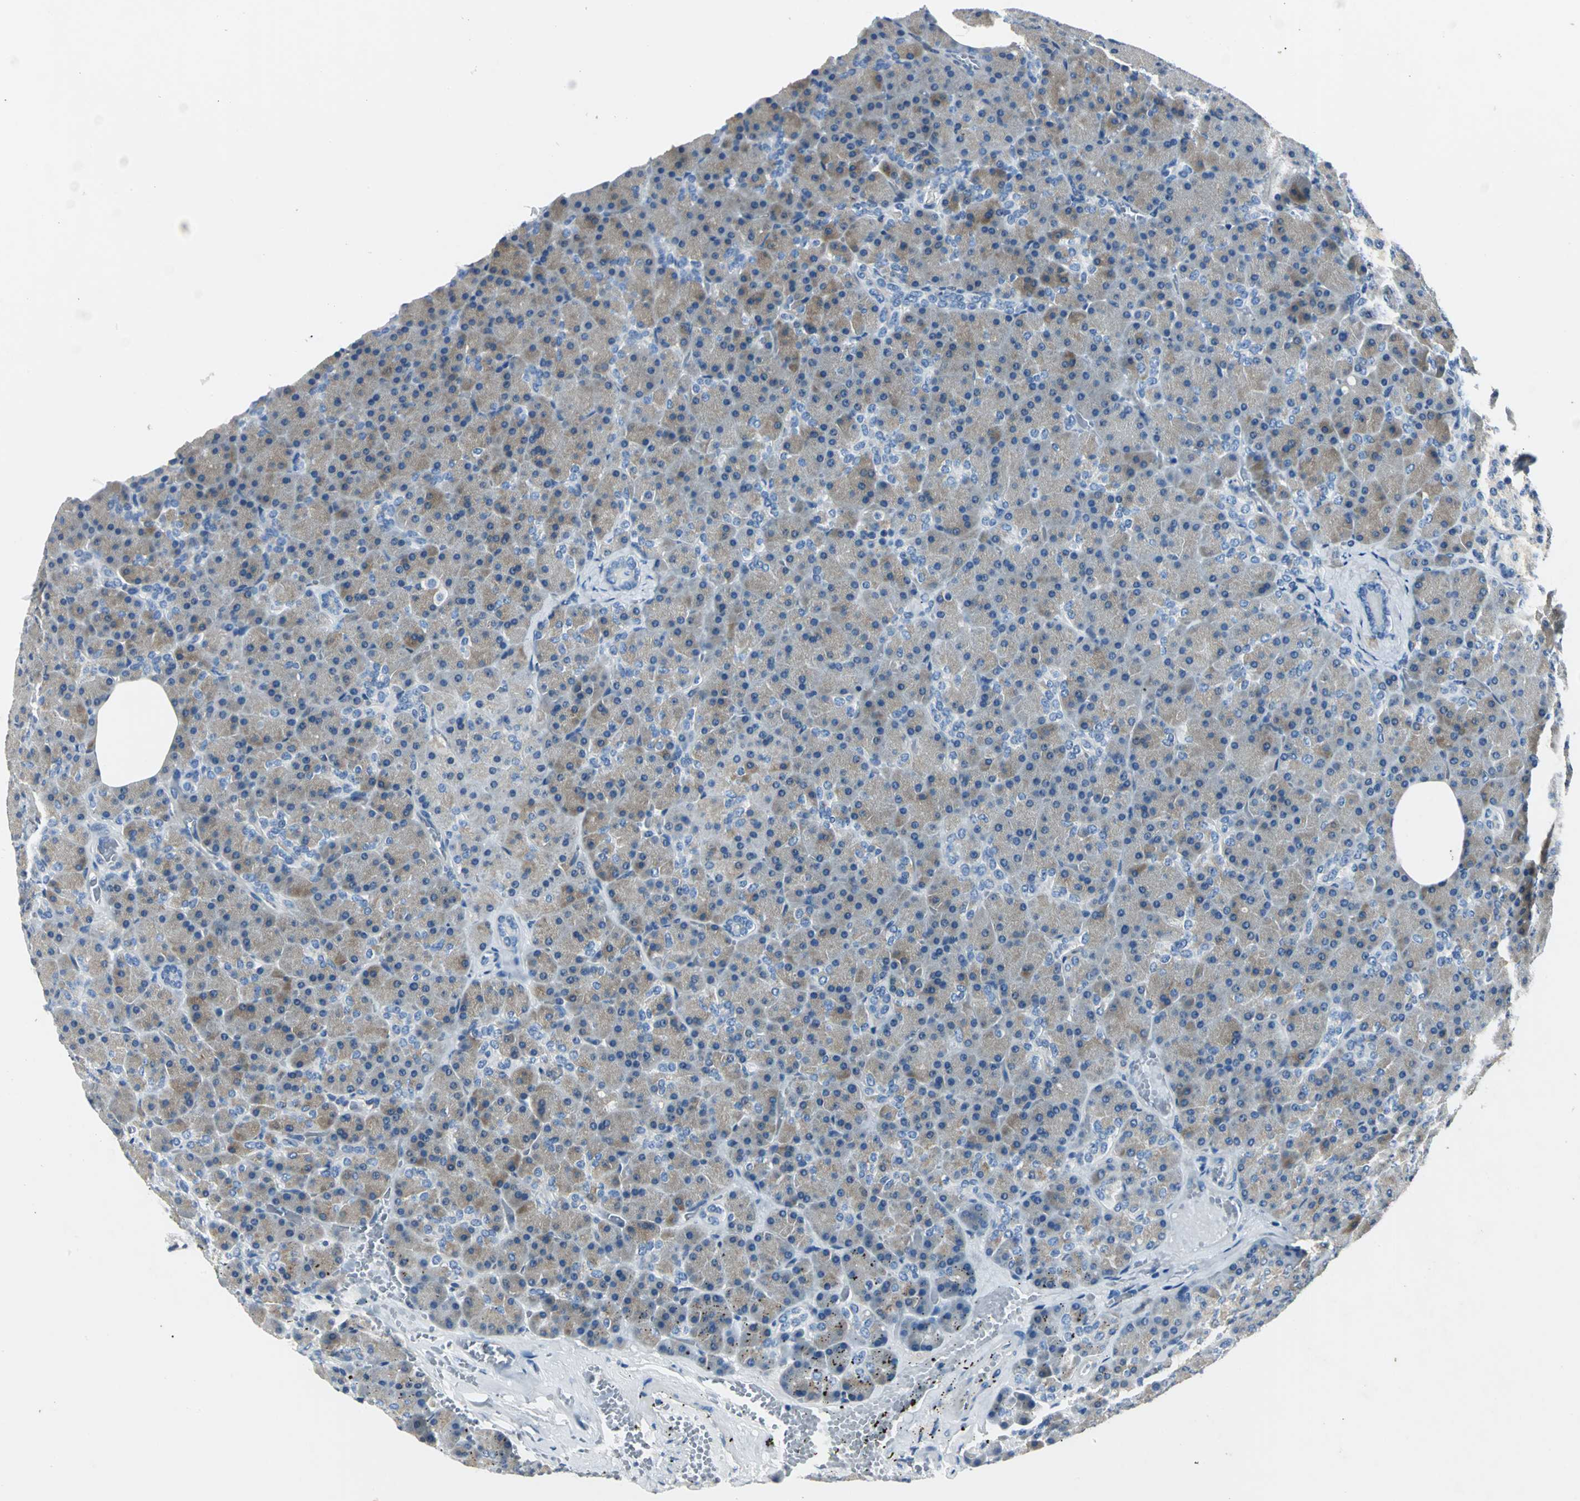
{"staining": {"intensity": "weak", "quantity": ">75%", "location": "cytoplasmic/membranous"}, "tissue": "pancreas", "cell_type": "Exocrine glandular cells", "image_type": "normal", "snomed": [{"axis": "morphology", "description": "Normal tissue, NOS"}, {"axis": "topography", "description": "Pancreas"}], "caption": "Weak cytoplasmic/membranous expression is present in about >75% of exocrine glandular cells in normal pancreas. (IHC, brightfield microscopy, high magnification).", "gene": "RIPOR1", "patient": {"sex": "female", "age": 35}}